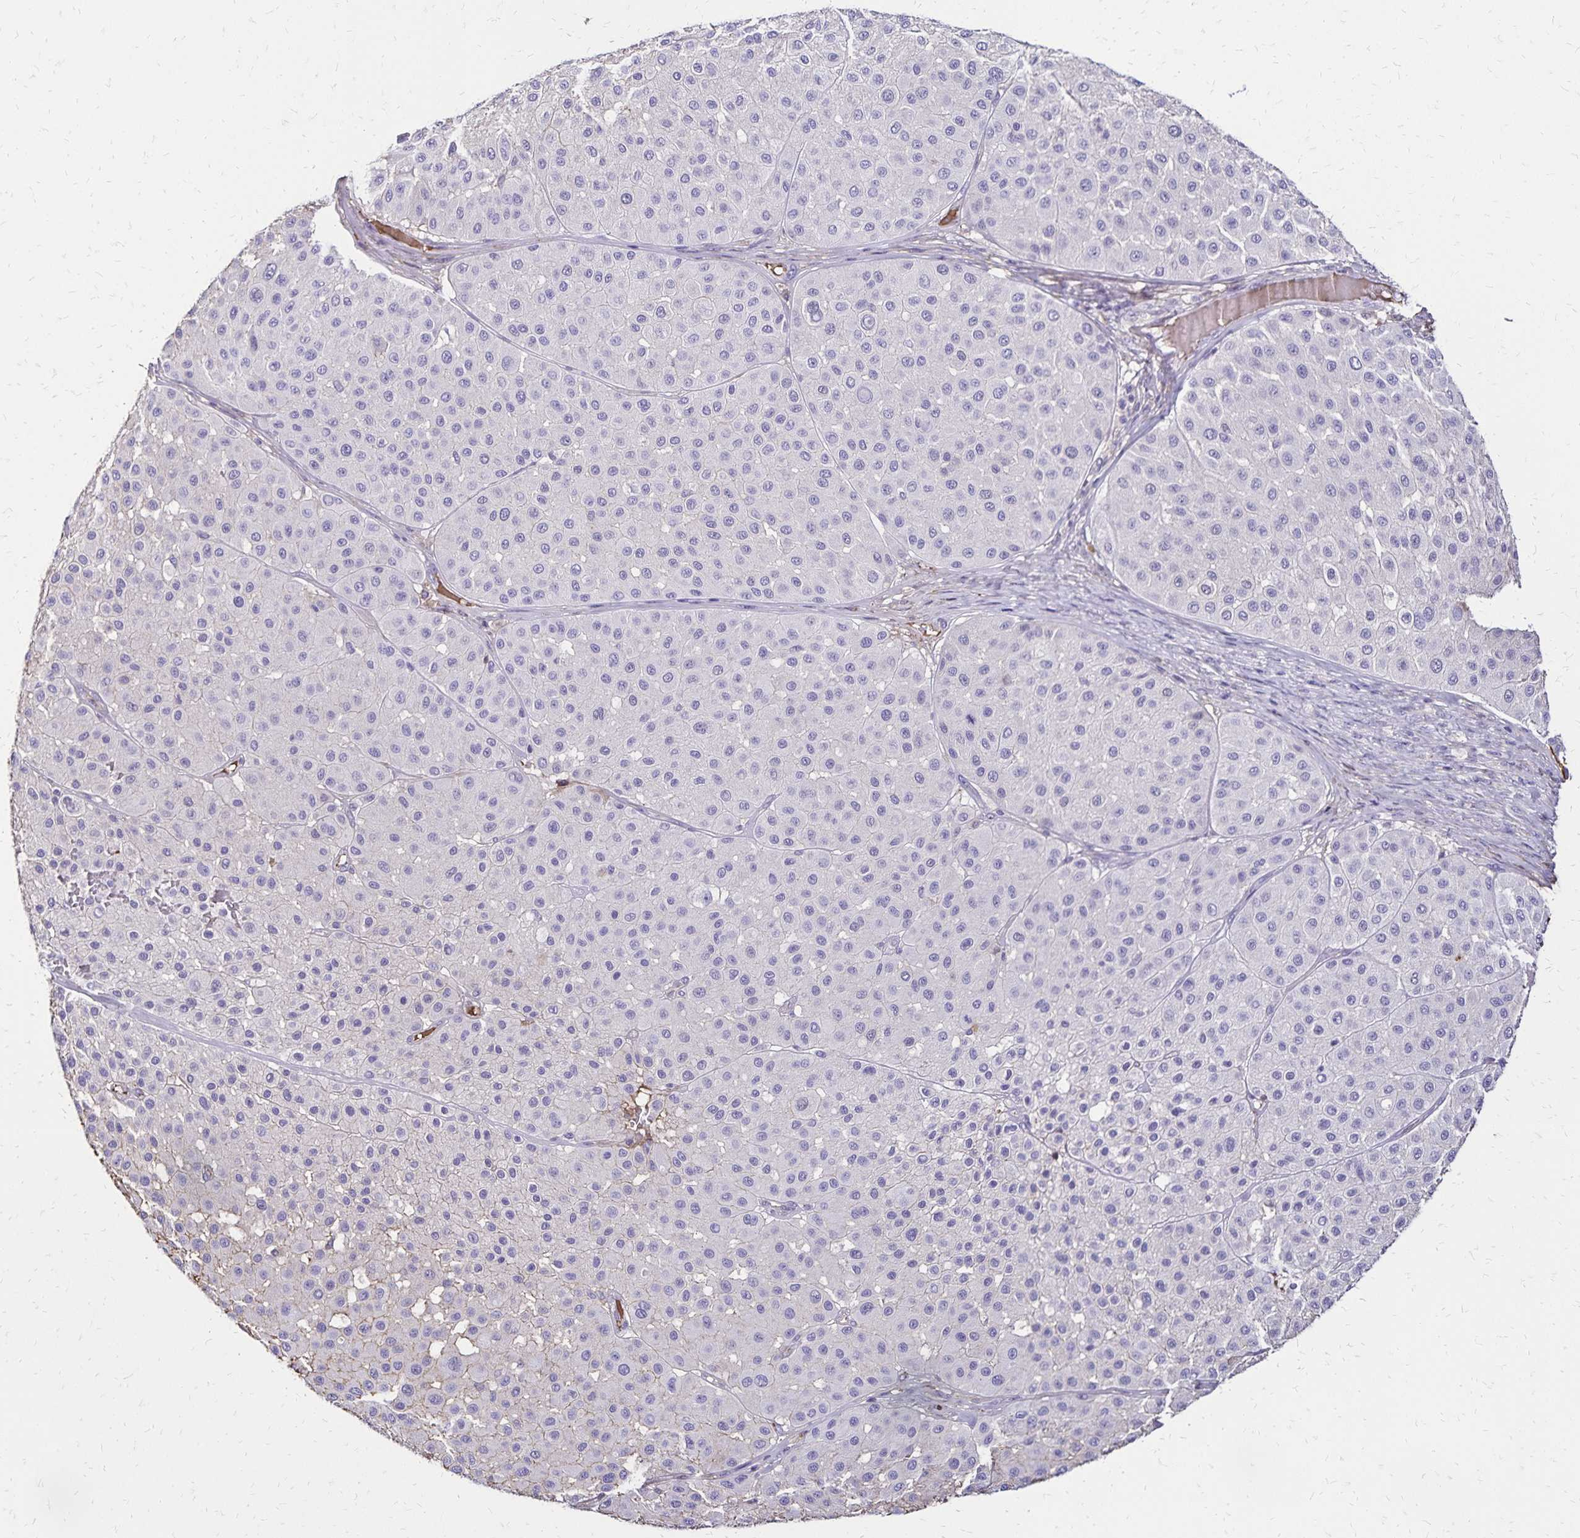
{"staining": {"intensity": "negative", "quantity": "none", "location": "none"}, "tissue": "melanoma", "cell_type": "Tumor cells", "image_type": "cancer", "snomed": [{"axis": "morphology", "description": "Malignant melanoma, Metastatic site"}, {"axis": "topography", "description": "Smooth muscle"}], "caption": "There is no significant expression in tumor cells of malignant melanoma (metastatic site). (DAB immunohistochemistry (IHC) with hematoxylin counter stain).", "gene": "KISS1", "patient": {"sex": "male", "age": 41}}